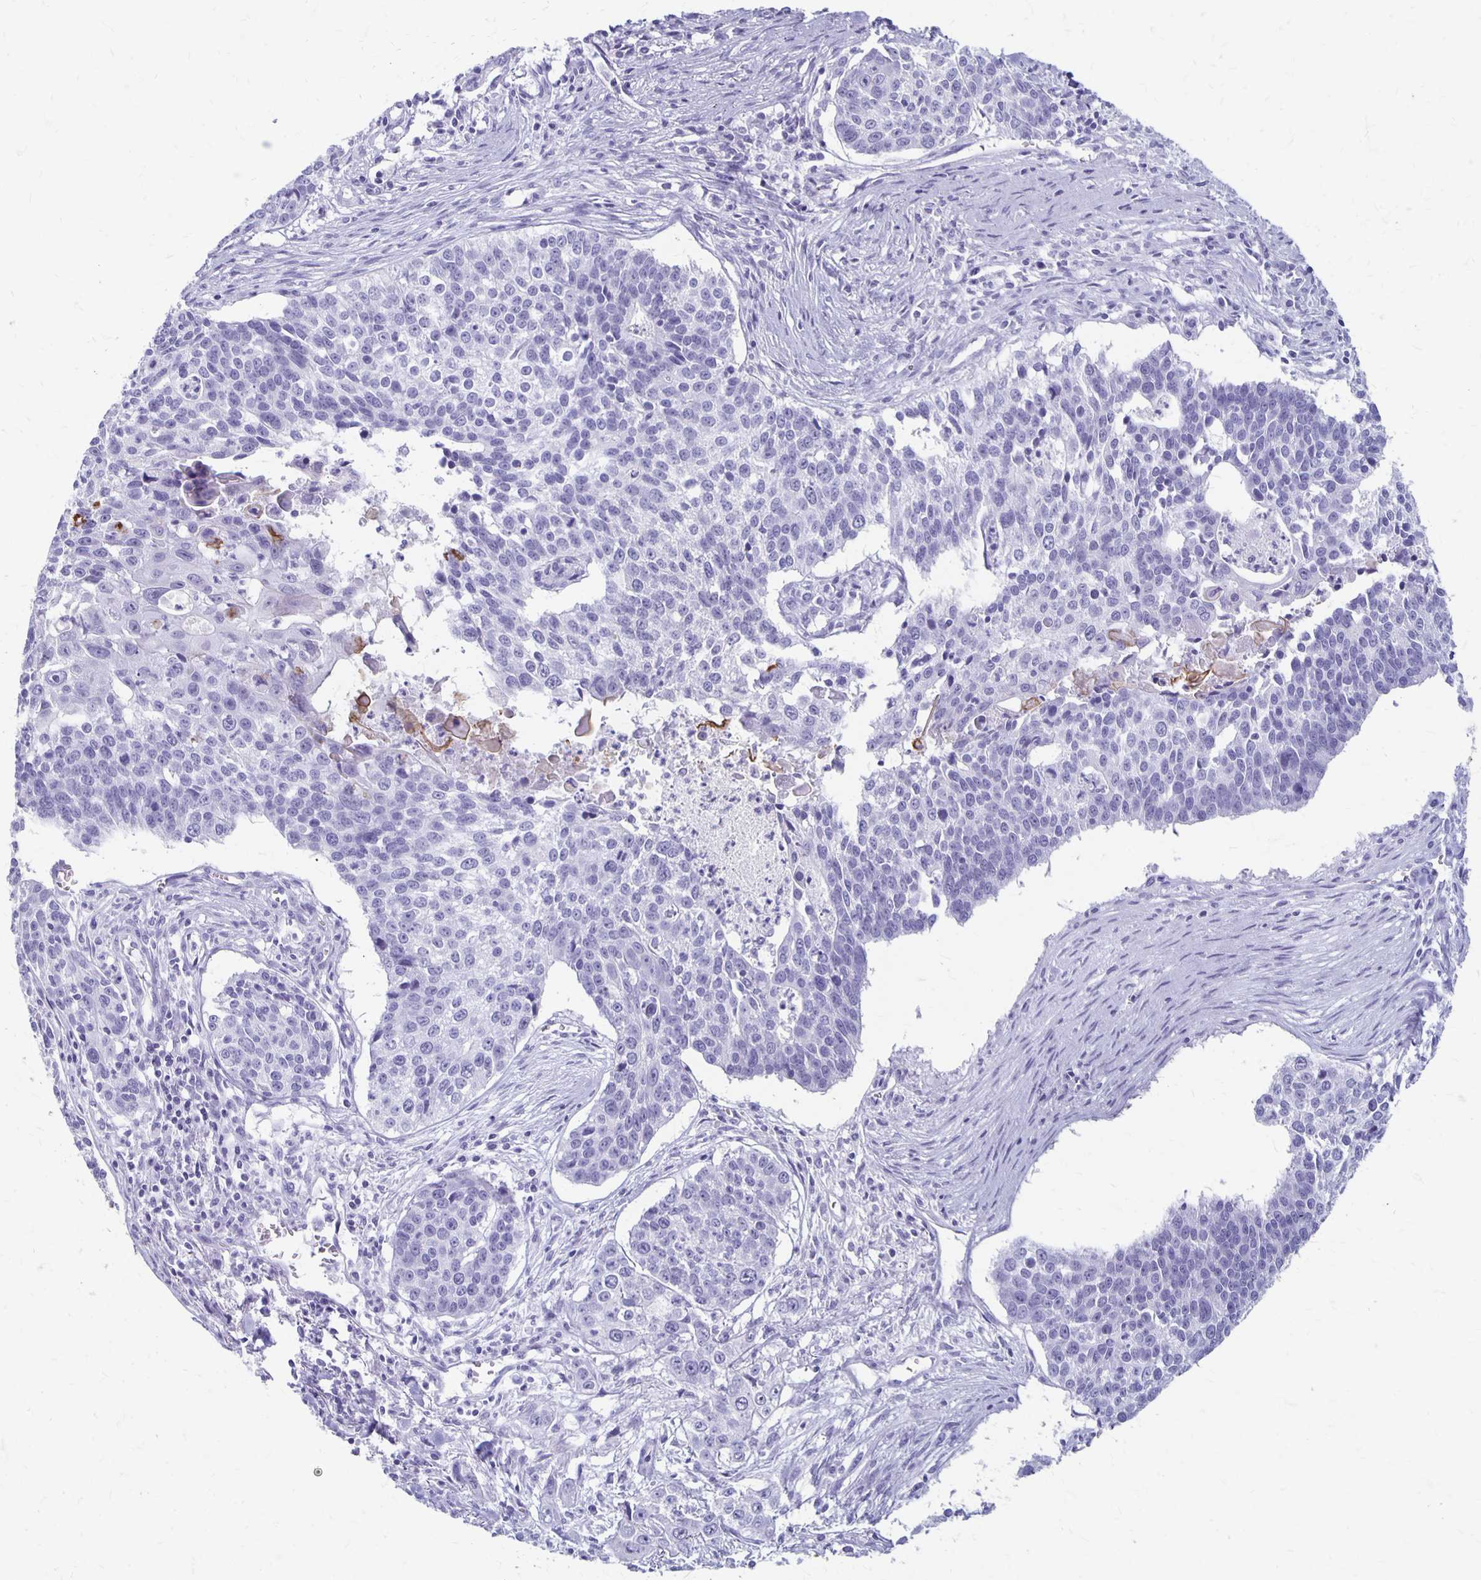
{"staining": {"intensity": "negative", "quantity": "none", "location": "none"}, "tissue": "lung cancer", "cell_type": "Tumor cells", "image_type": "cancer", "snomed": [{"axis": "morphology", "description": "Squamous cell carcinoma, NOS"}, {"axis": "morphology", "description": "Squamous cell carcinoma, metastatic, NOS"}, {"axis": "topography", "description": "Lung"}, {"axis": "topography", "description": "Pleura, NOS"}], "caption": "Immunohistochemistry (IHC) of metastatic squamous cell carcinoma (lung) shows no expression in tumor cells. The staining was performed using DAB to visualize the protein expression in brown, while the nuclei were stained in blue with hematoxylin (Magnification: 20x).", "gene": "MAGEC2", "patient": {"sex": "male", "age": 72}}